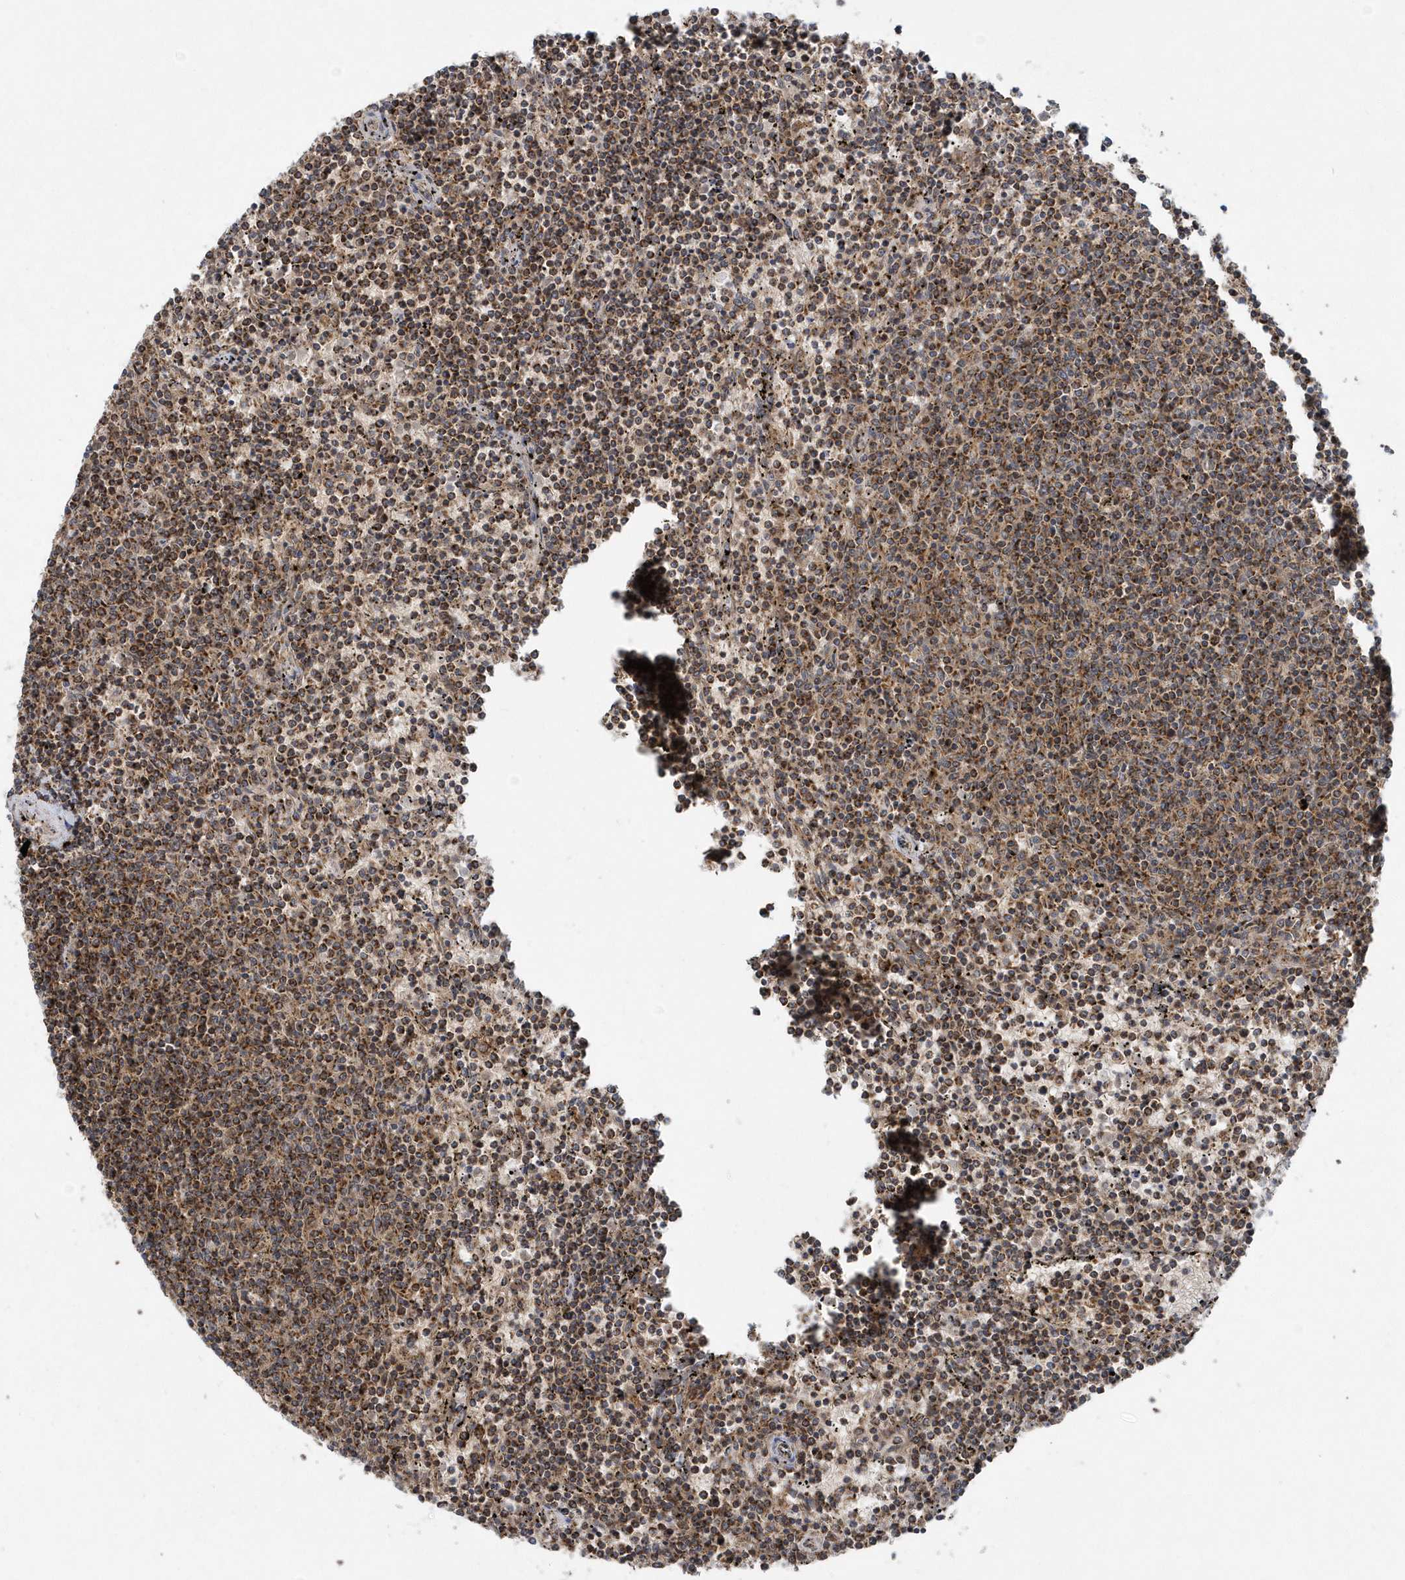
{"staining": {"intensity": "moderate", "quantity": ">75%", "location": "cytoplasmic/membranous"}, "tissue": "lymphoma", "cell_type": "Tumor cells", "image_type": "cancer", "snomed": [{"axis": "morphology", "description": "Malignant lymphoma, non-Hodgkin's type, Low grade"}, {"axis": "topography", "description": "Spleen"}], "caption": "IHC staining of lymphoma, which shows medium levels of moderate cytoplasmic/membranous expression in approximately >75% of tumor cells indicating moderate cytoplasmic/membranous protein staining. The staining was performed using DAB (brown) for protein detection and nuclei were counterstained in hematoxylin (blue).", "gene": "PPP1R7", "patient": {"sex": "female", "age": 50}}